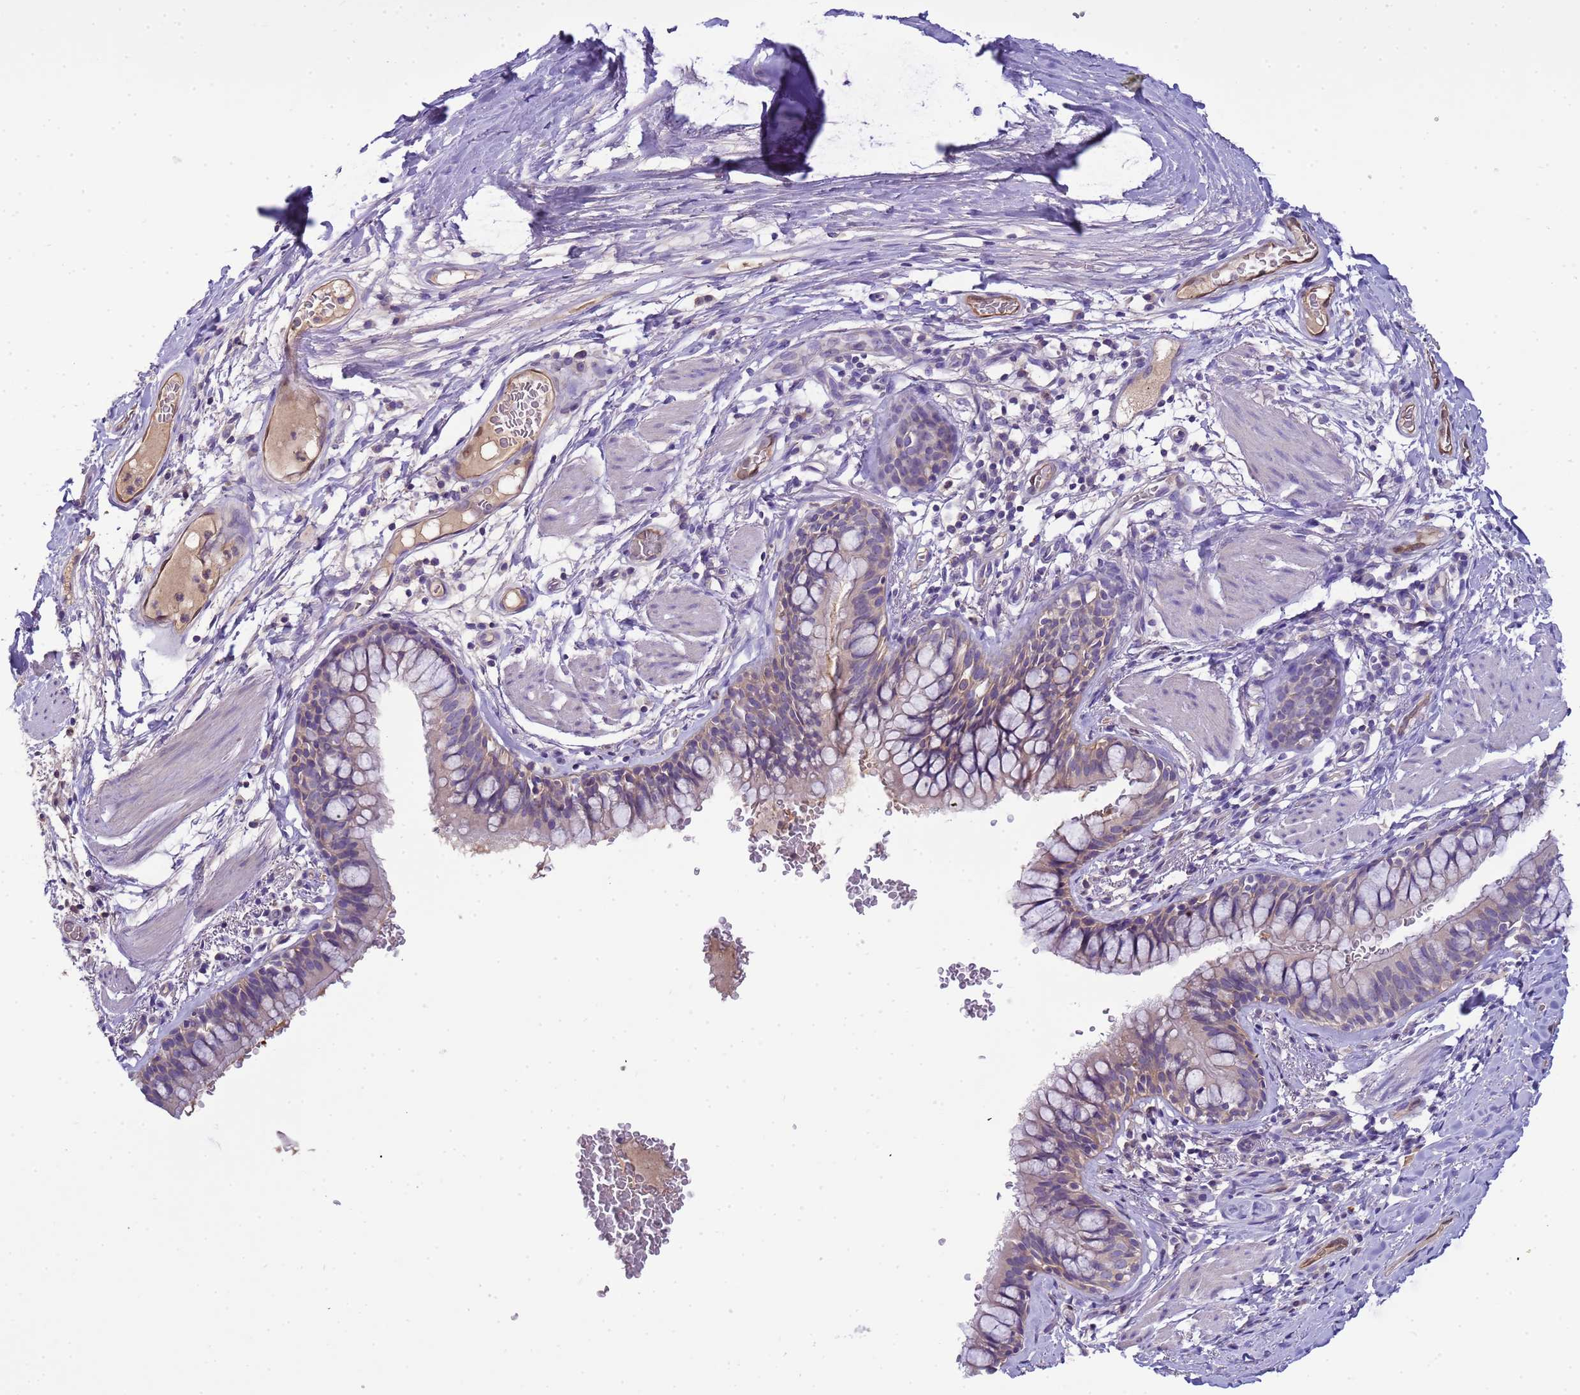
{"staining": {"intensity": "weak", "quantity": "<25%", "location": "cytoplasmic/membranous"}, "tissue": "bronchus", "cell_type": "Respiratory epithelial cells", "image_type": "normal", "snomed": [{"axis": "morphology", "description": "Normal tissue, NOS"}, {"axis": "topography", "description": "Cartilage tissue"}, {"axis": "topography", "description": "Bronchus"}], "caption": "This is an immunohistochemistry image of benign bronchus. There is no staining in respiratory epithelial cells.", "gene": "PLCXD3", "patient": {"sex": "female", "age": 36}}